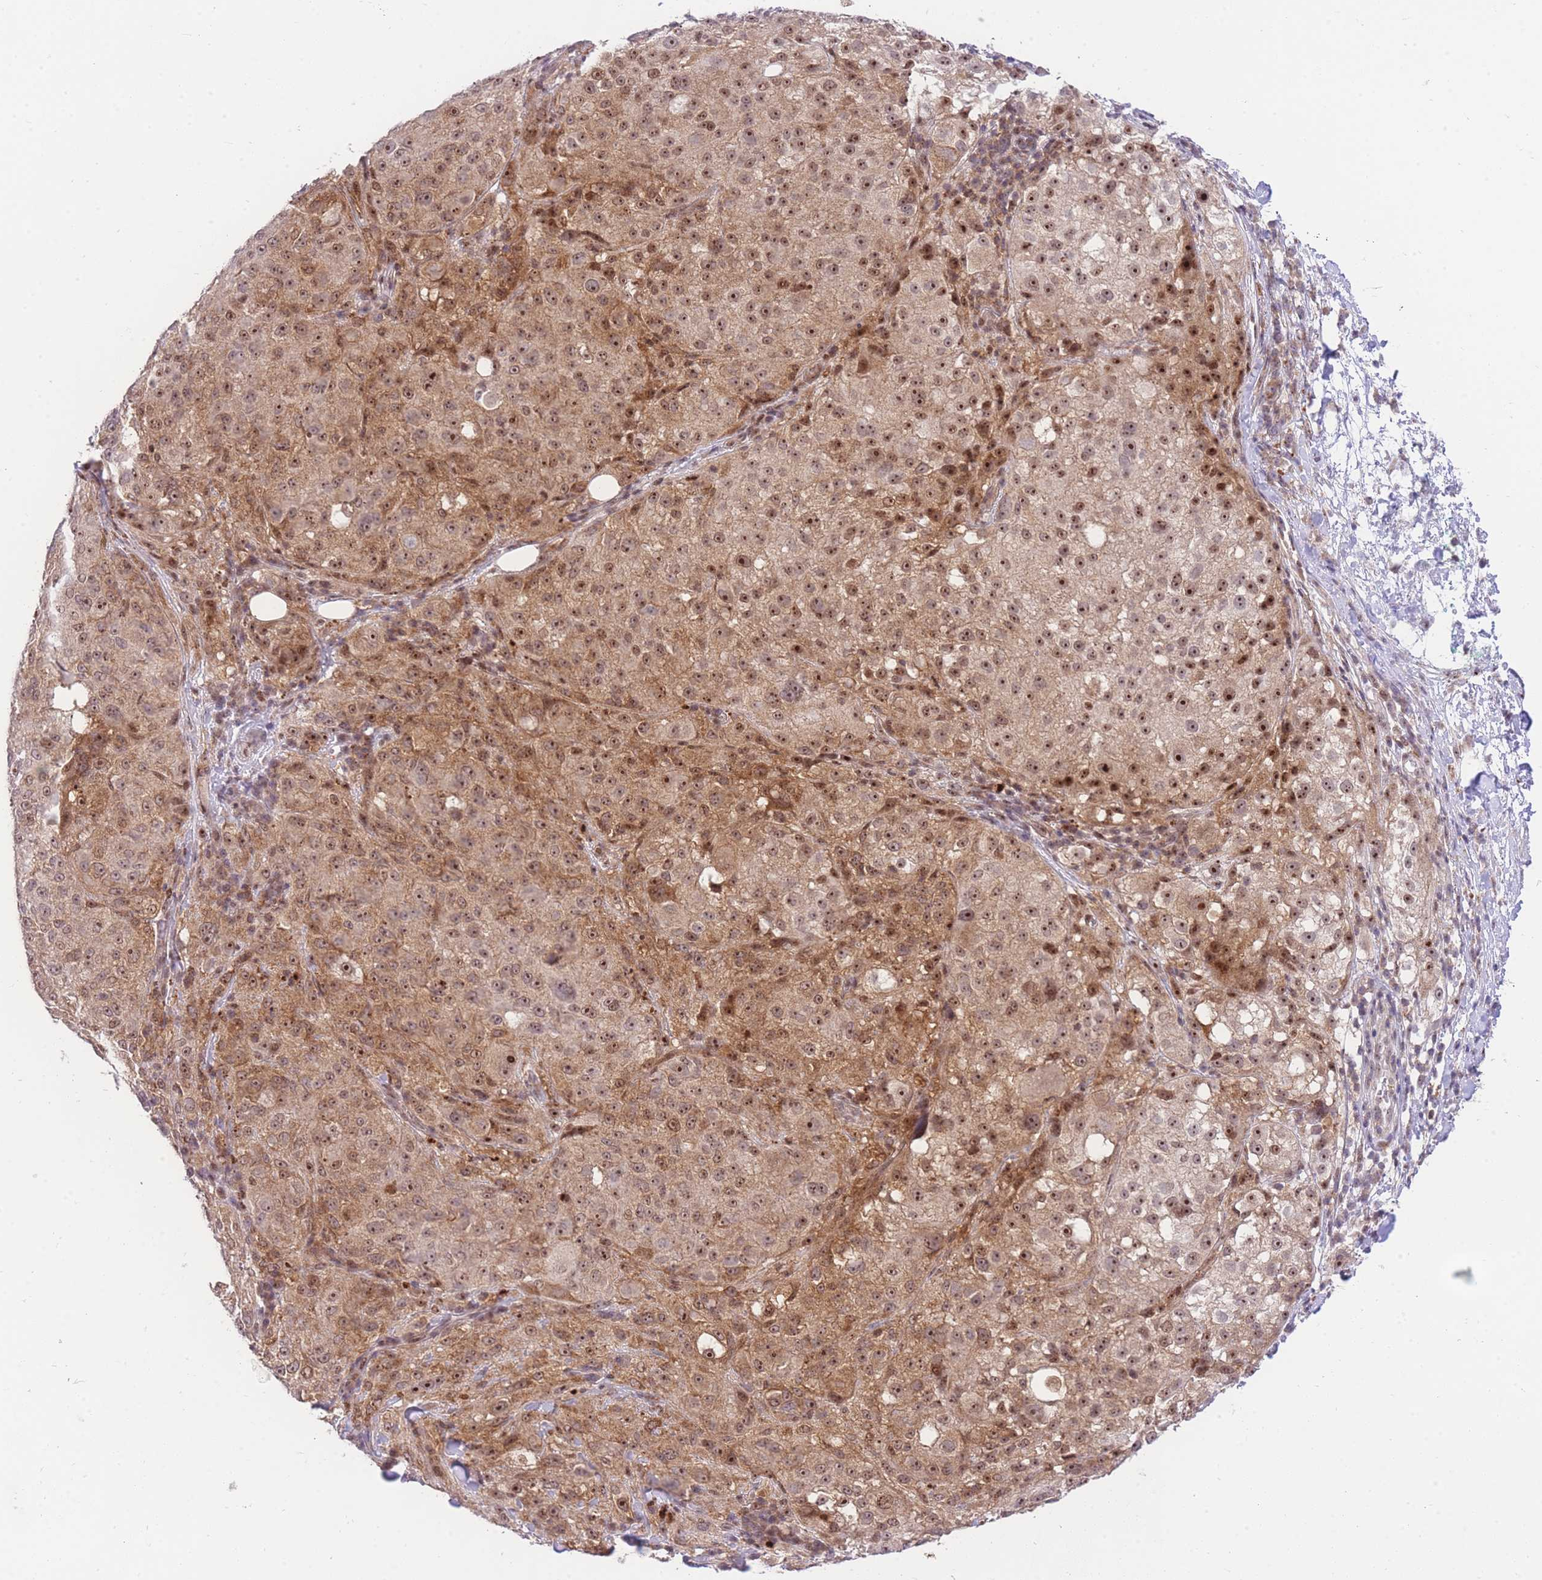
{"staining": {"intensity": "moderate", "quantity": ">75%", "location": "cytoplasmic/membranous,nuclear"}, "tissue": "melanoma", "cell_type": "Tumor cells", "image_type": "cancer", "snomed": [{"axis": "morphology", "description": "Necrosis, NOS"}, {"axis": "morphology", "description": "Malignant melanoma, NOS"}, {"axis": "topography", "description": "Skin"}], "caption": "An image showing moderate cytoplasmic/membranous and nuclear positivity in about >75% of tumor cells in malignant melanoma, as visualized by brown immunohistochemical staining.", "gene": "STK39", "patient": {"sex": "female", "age": 87}}